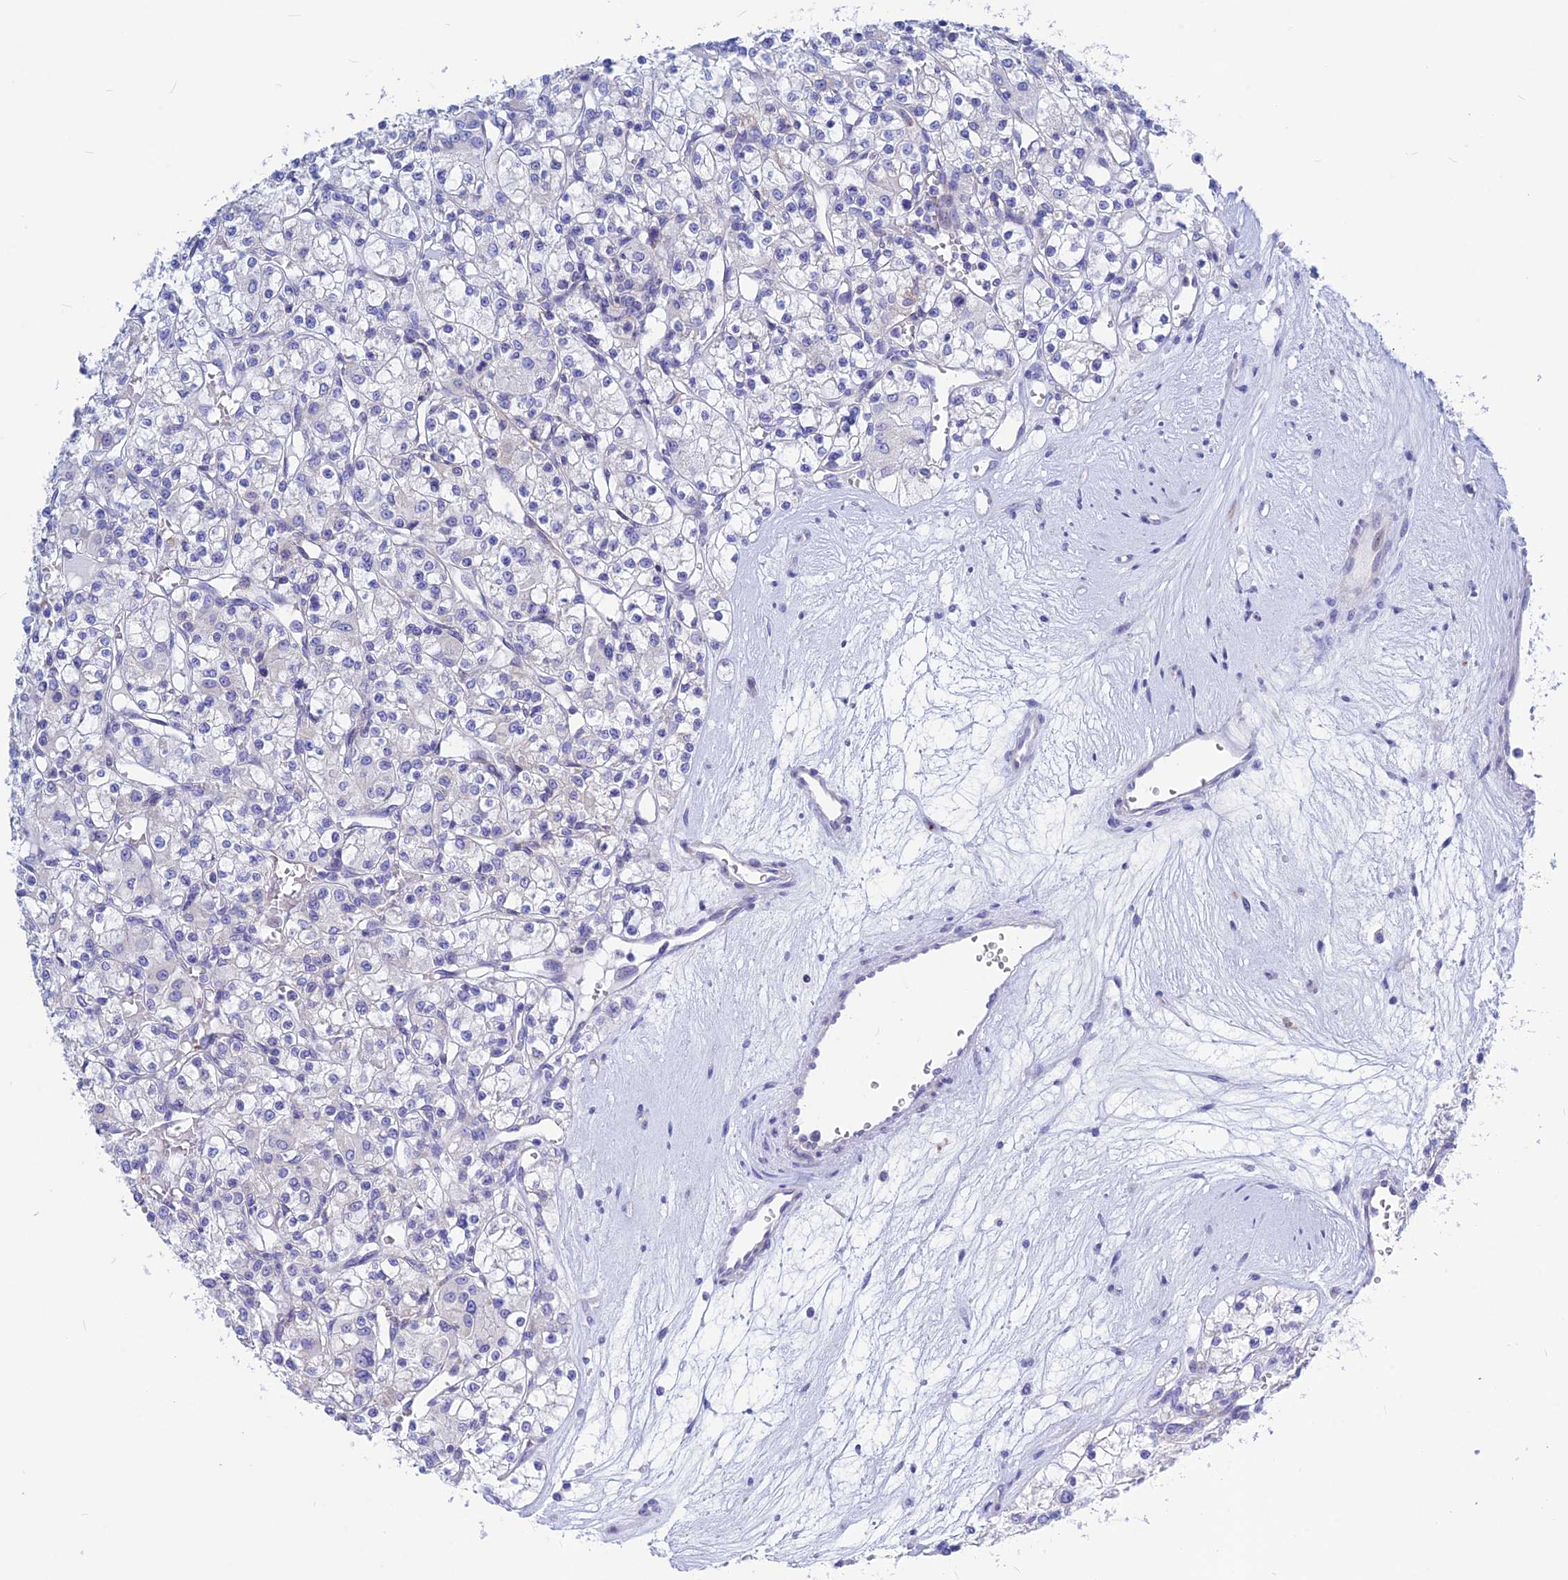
{"staining": {"intensity": "negative", "quantity": "none", "location": "none"}, "tissue": "renal cancer", "cell_type": "Tumor cells", "image_type": "cancer", "snomed": [{"axis": "morphology", "description": "Adenocarcinoma, NOS"}, {"axis": "topography", "description": "Kidney"}], "caption": "Protein analysis of renal cancer reveals no significant expression in tumor cells.", "gene": "CNOT6", "patient": {"sex": "female", "age": 59}}